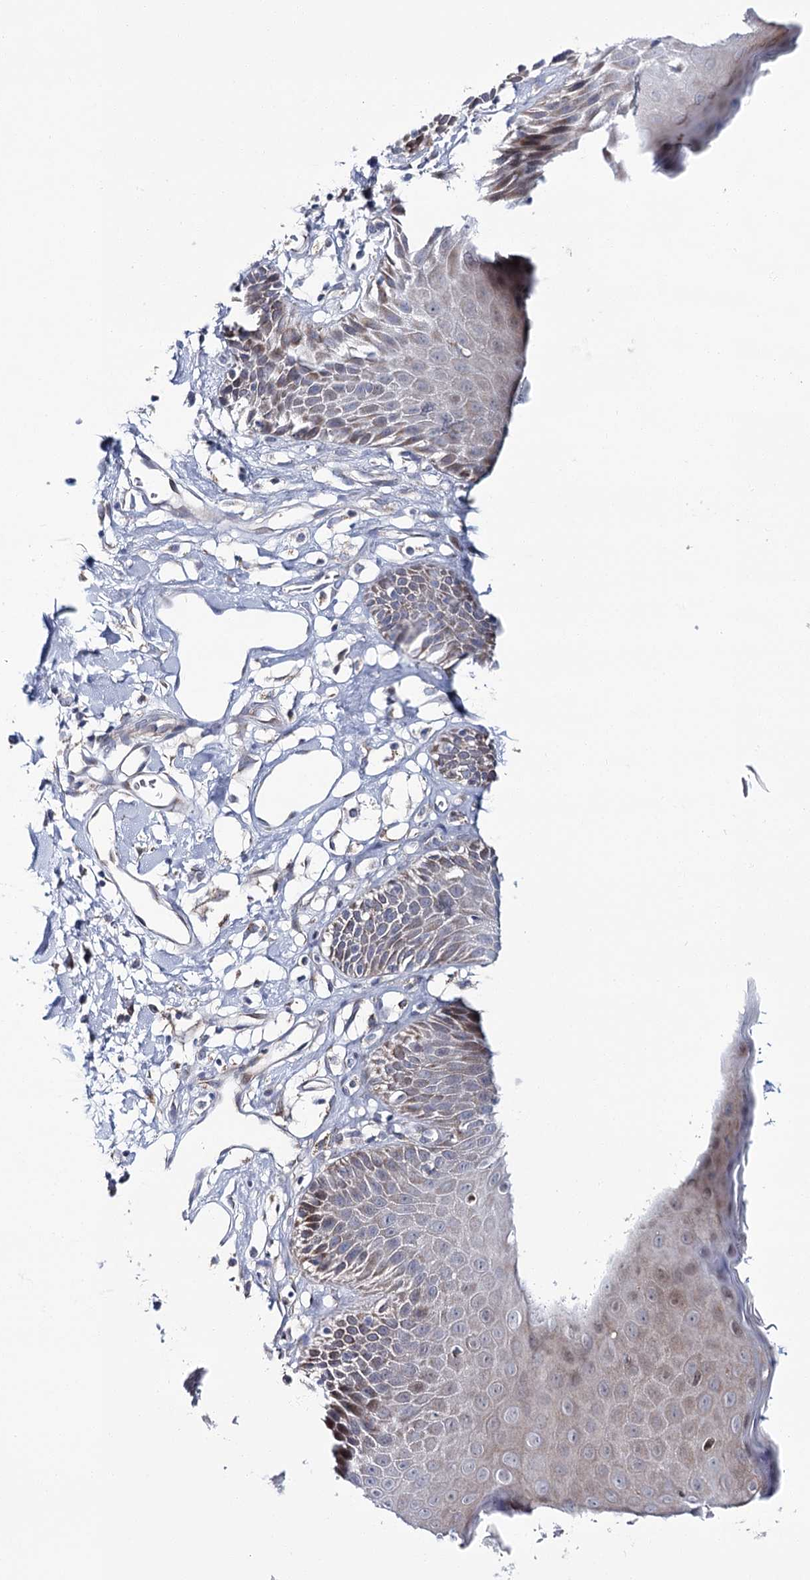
{"staining": {"intensity": "weak", "quantity": "<25%", "location": "cytoplasmic/membranous"}, "tissue": "skin", "cell_type": "Epidermal cells", "image_type": "normal", "snomed": [{"axis": "morphology", "description": "Normal tissue, NOS"}, {"axis": "topography", "description": "Vulva"}], "caption": "Histopathology image shows no significant protein positivity in epidermal cells of unremarkable skin.", "gene": "CPLANE1", "patient": {"sex": "female", "age": 68}}